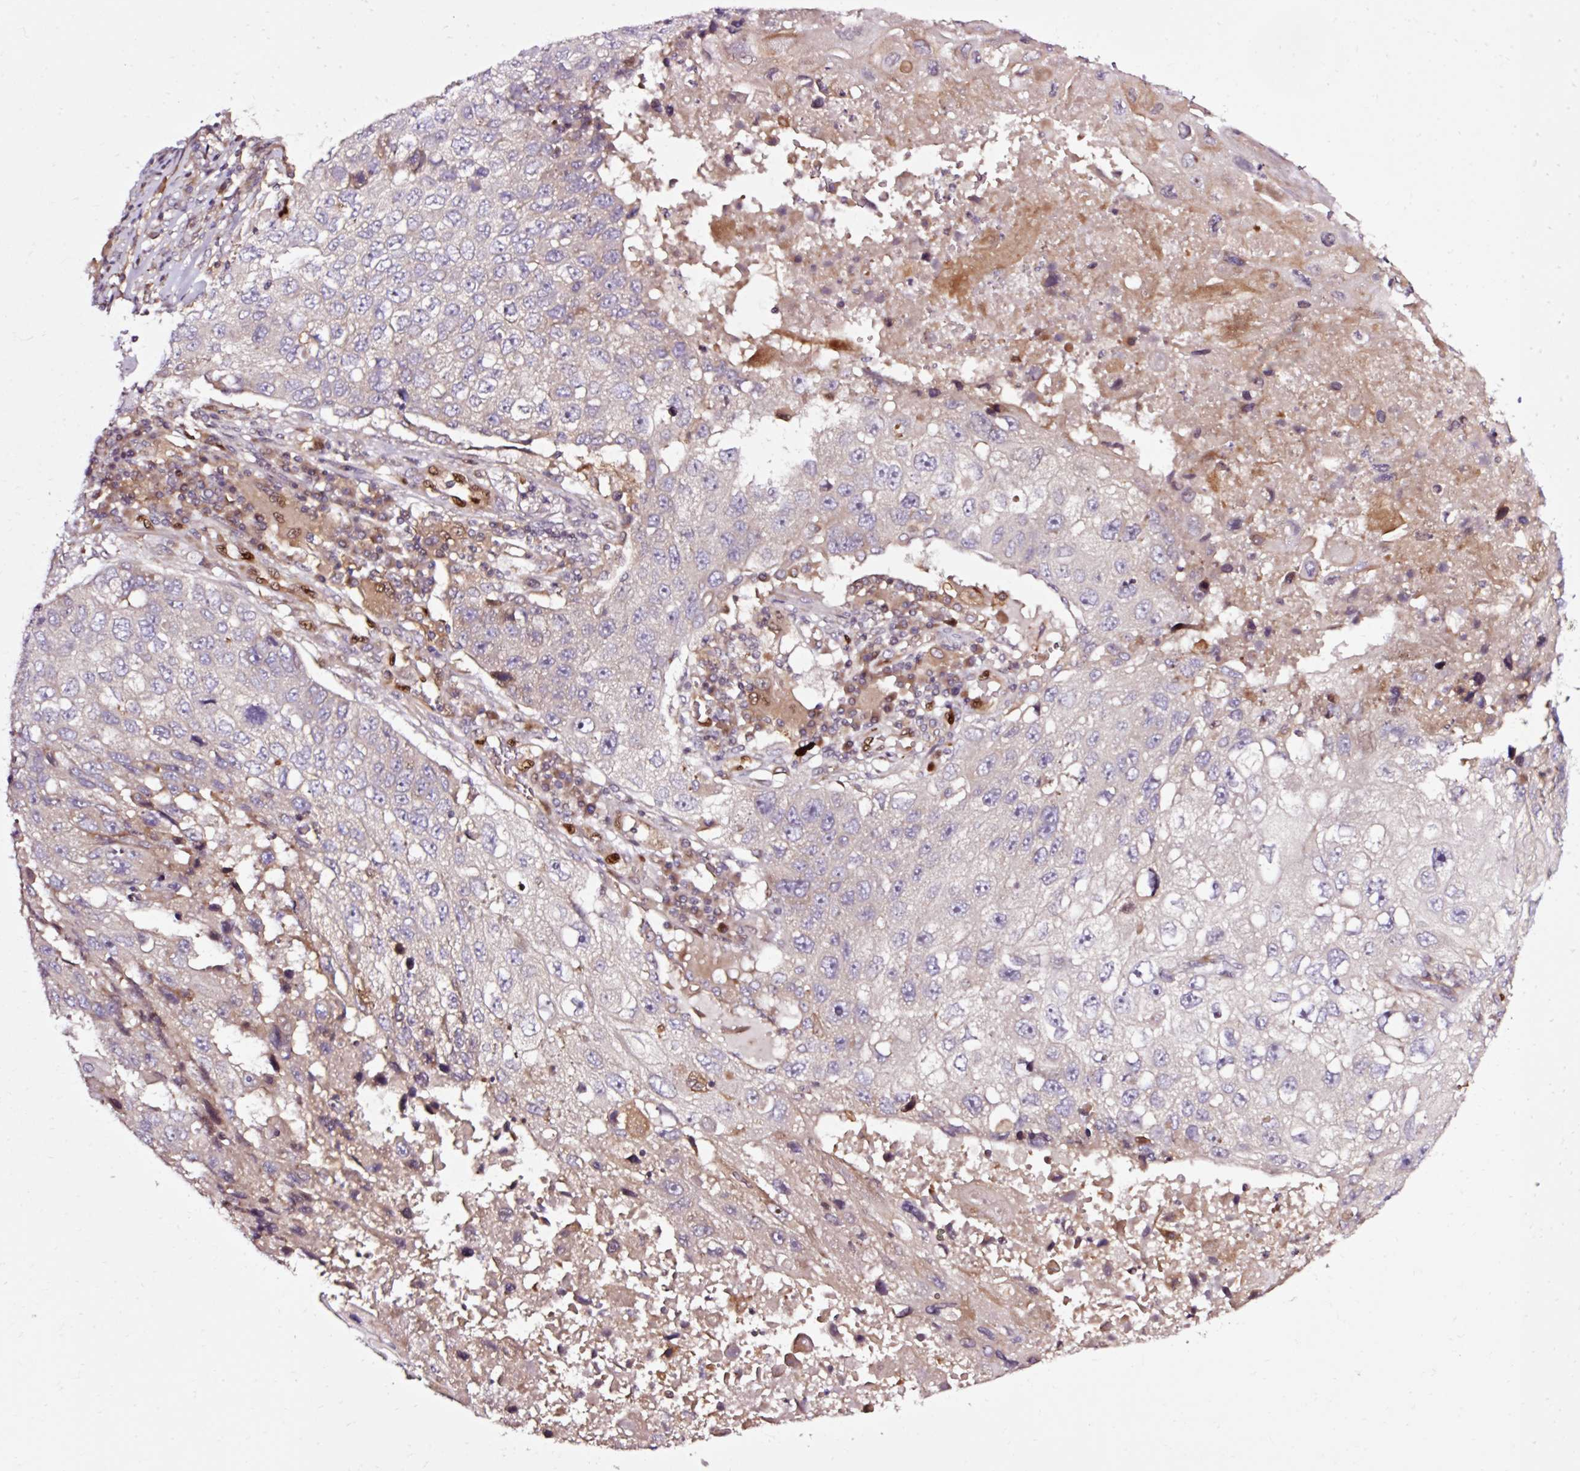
{"staining": {"intensity": "negative", "quantity": "none", "location": "none"}, "tissue": "lung cancer", "cell_type": "Tumor cells", "image_type": "cancer", "snomed": [{"axis": "morphology", "description": "Squamous cell carcinoma, NOS"}, {"axis": "topography", "description": "Lung"}], "caption": "An immunohistochemistry photomicrograph of lung cancer (squamous cell carcinoma) is shown. There is no staining in tumor cells of lung cancer (squamous cell carcinoma).", "gene": "NAPA", "patient": {"sex": "male", "age": 61}}